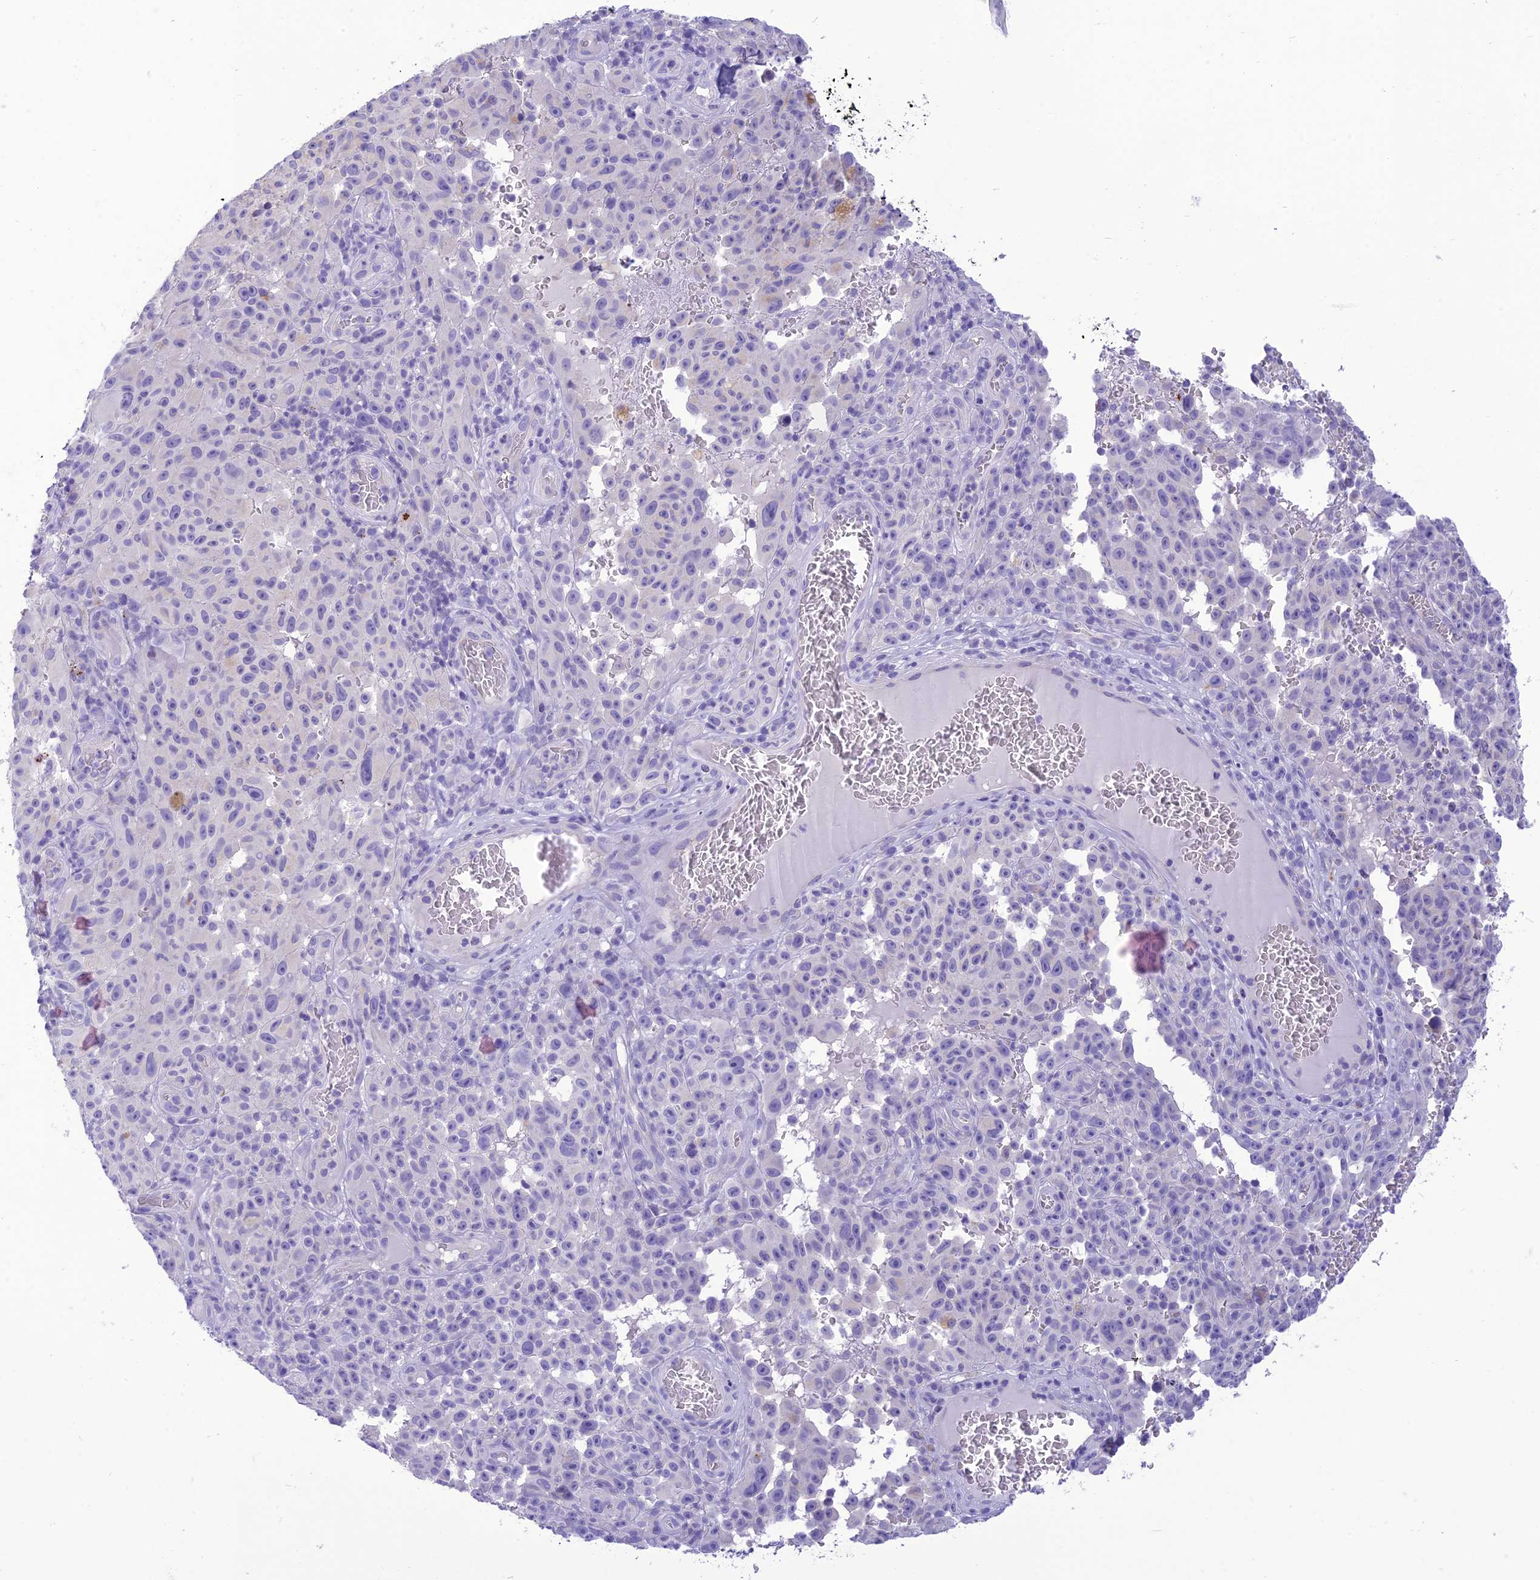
{"staining": {"intensity": "negative", "quantity": "none", "location": "none"}, "tissue": "melanoma", "cell_type": "Tumor cells", "image_type": "cancer", "snomed": [{"axis": "morphology", "description": "Malignant melanoma, NOS"}, {"axis": "topography", "description": "Skin"}], "caption": "Melanoma stained for a protein using immunohistochemistry (IHC) shows no positivity tumor cells.", "gene": "DHDH", "patient": {"sex": "female", "age": 82}}